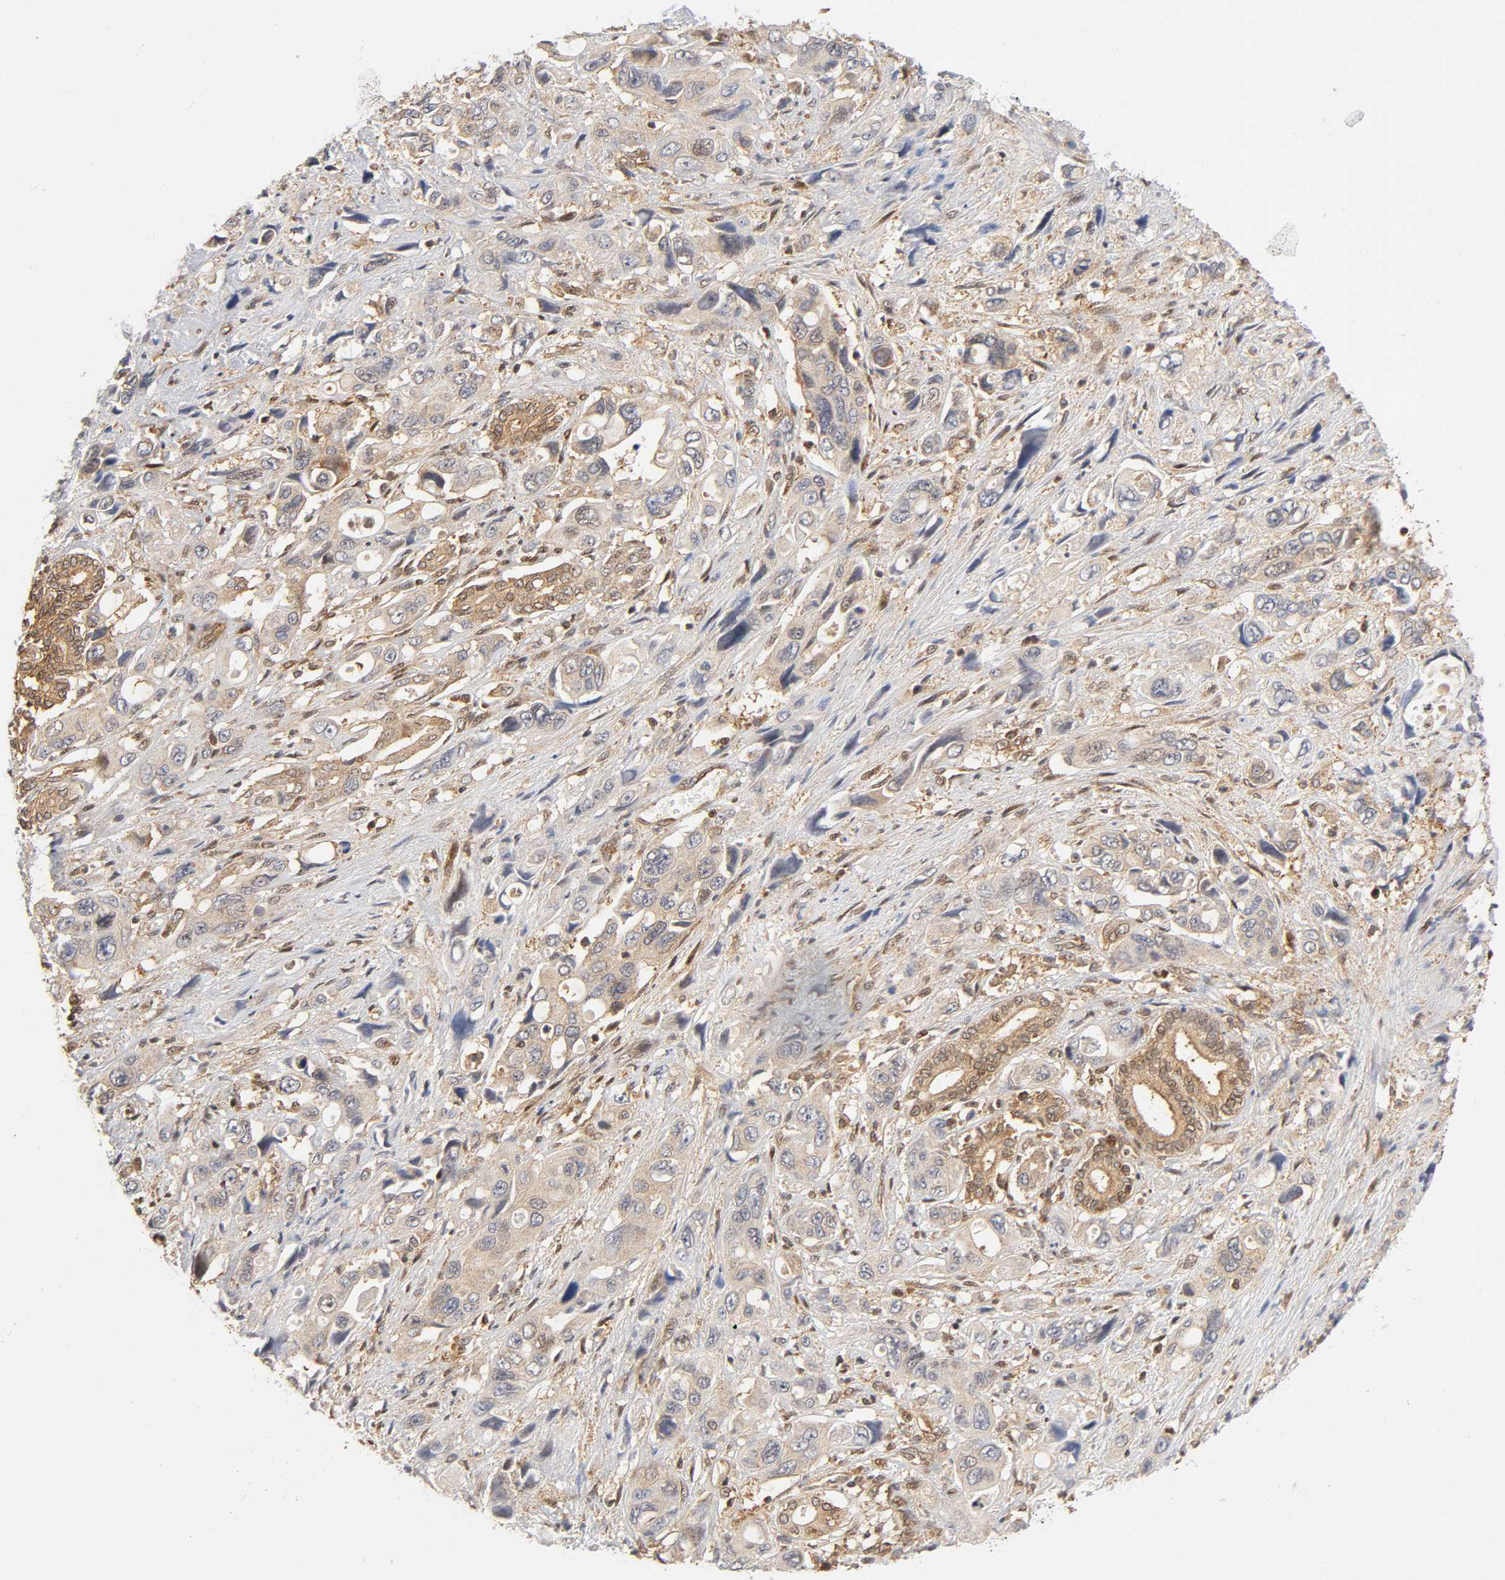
{"staining": {"intensity": "moderate", "quantity": "25%-75%", "location": "cytoplasmic/membranous,nuclear"}, "tissue": "pancreatic cancer", "cell_type": "Tumor cells", "image_type": "cancer", "snomed": [{"axis": "morphology", "description": "Adenocarcinoma, NOS"}, {"axis": "topography", "description": "Pancreas"}], "caption": "An image showing moderate cytoplasmic/membranous and nuclear positivity in approximately 25%-75% of tumor cells in pancreatic adenocarcinoma, as visualized by brown immunohistochemical staining.", "gene": "PAFAH1B1", "patient": {"sex": "male", "age": 46}}